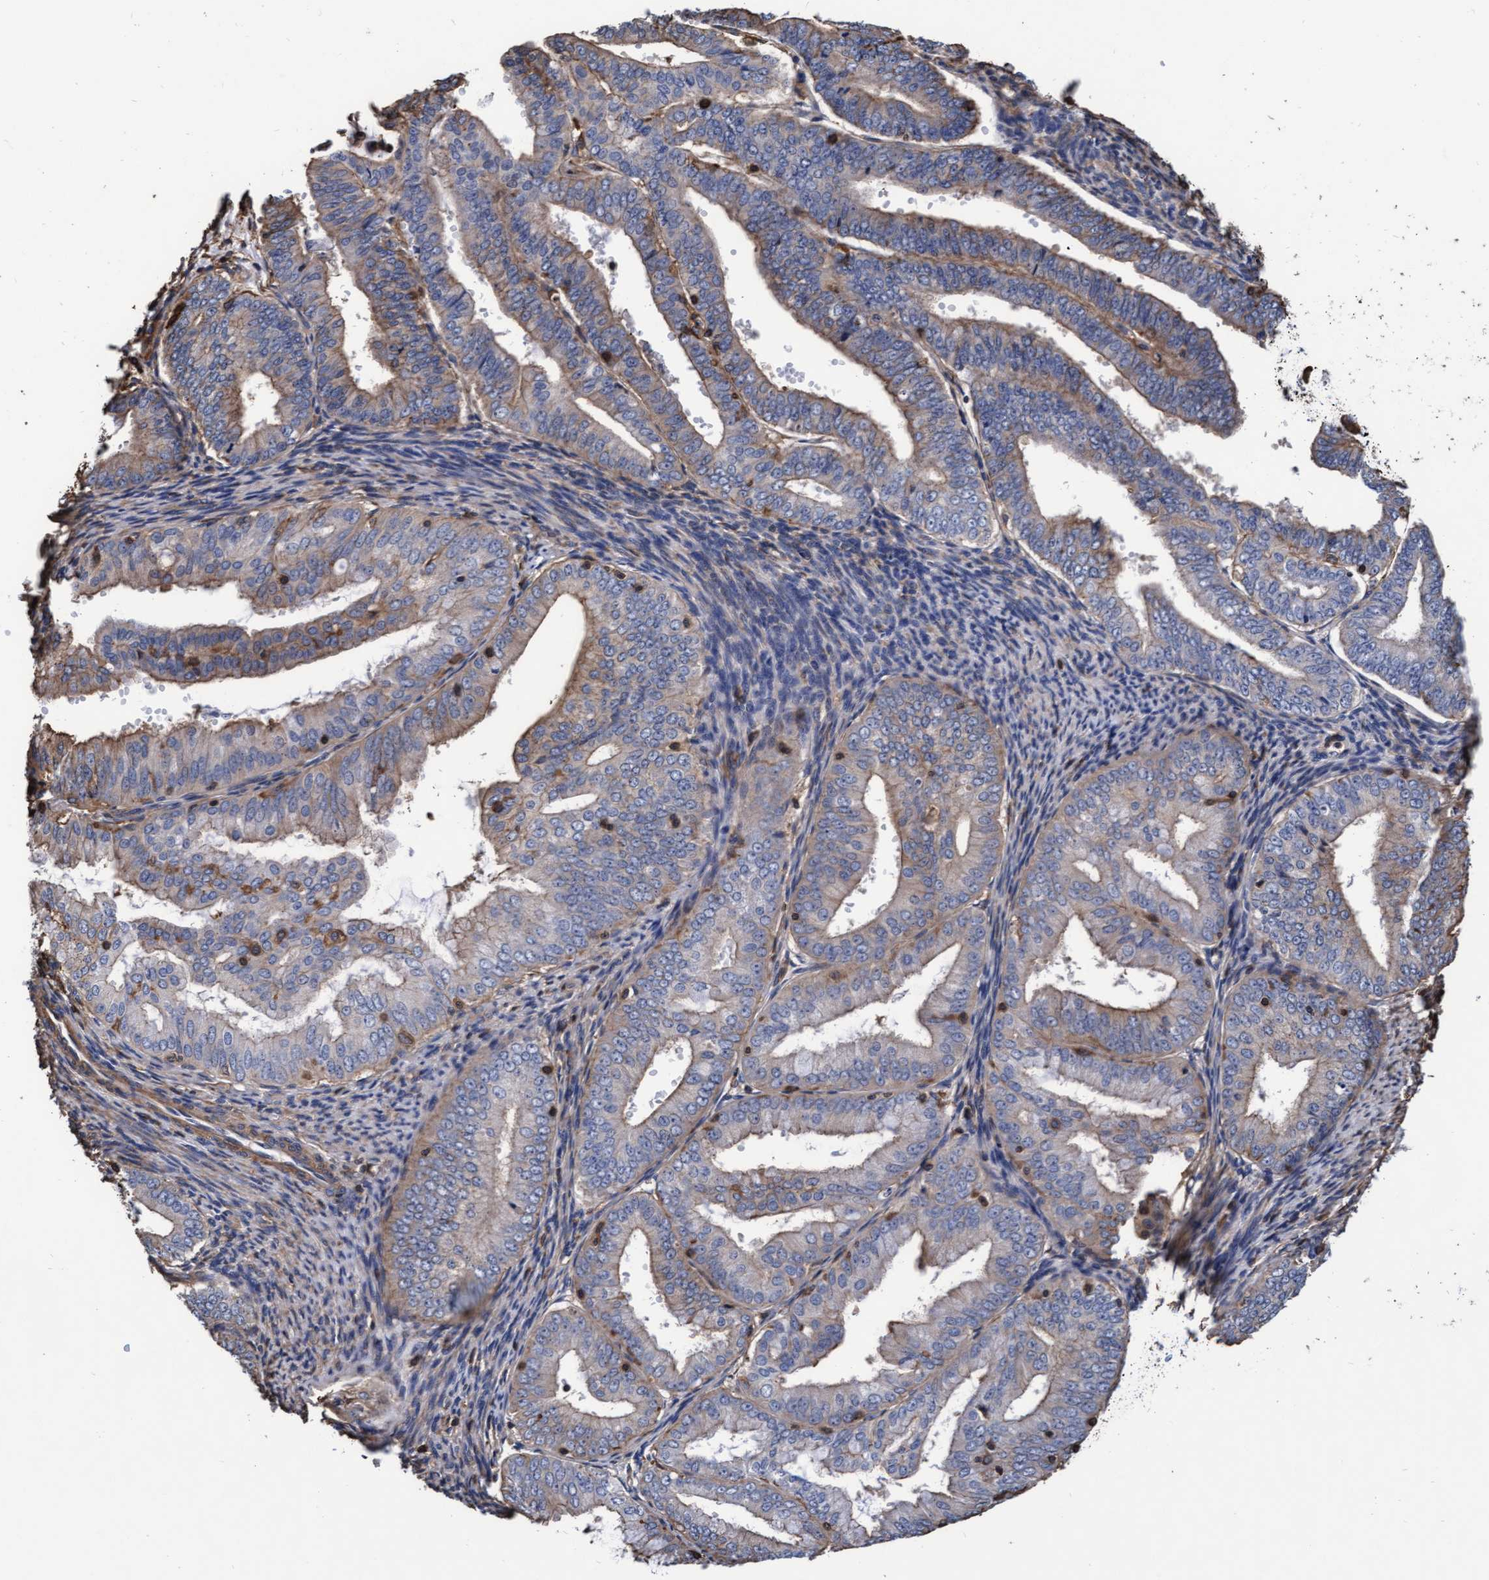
{"staining": {"intensity": "weak", "quantity": "25%-75%", "location": "cytoplasmic/membranous"}, "tissue": "endometrial cancer", "cell_type": "Tumor cells", "image_type": "cancer", "snomed": [{"axis": "morphology", "description": "Adenocarcinoma, NOS"}, {"axis": "topography", "description": "Endometrium"}], "caption": "Immunohistochemistry (IHC) (DAB) staining of human endometrial cancer (adenocarcinoma) shows weak cytoplasmic/membranous protein expression in approximately 25%-75% of tumor cells. The protein of interest is shown in brown color, while the nuclei are stained blue.", "gene": "GRHPR", "patient": {"sex": "female", "age": 63}}